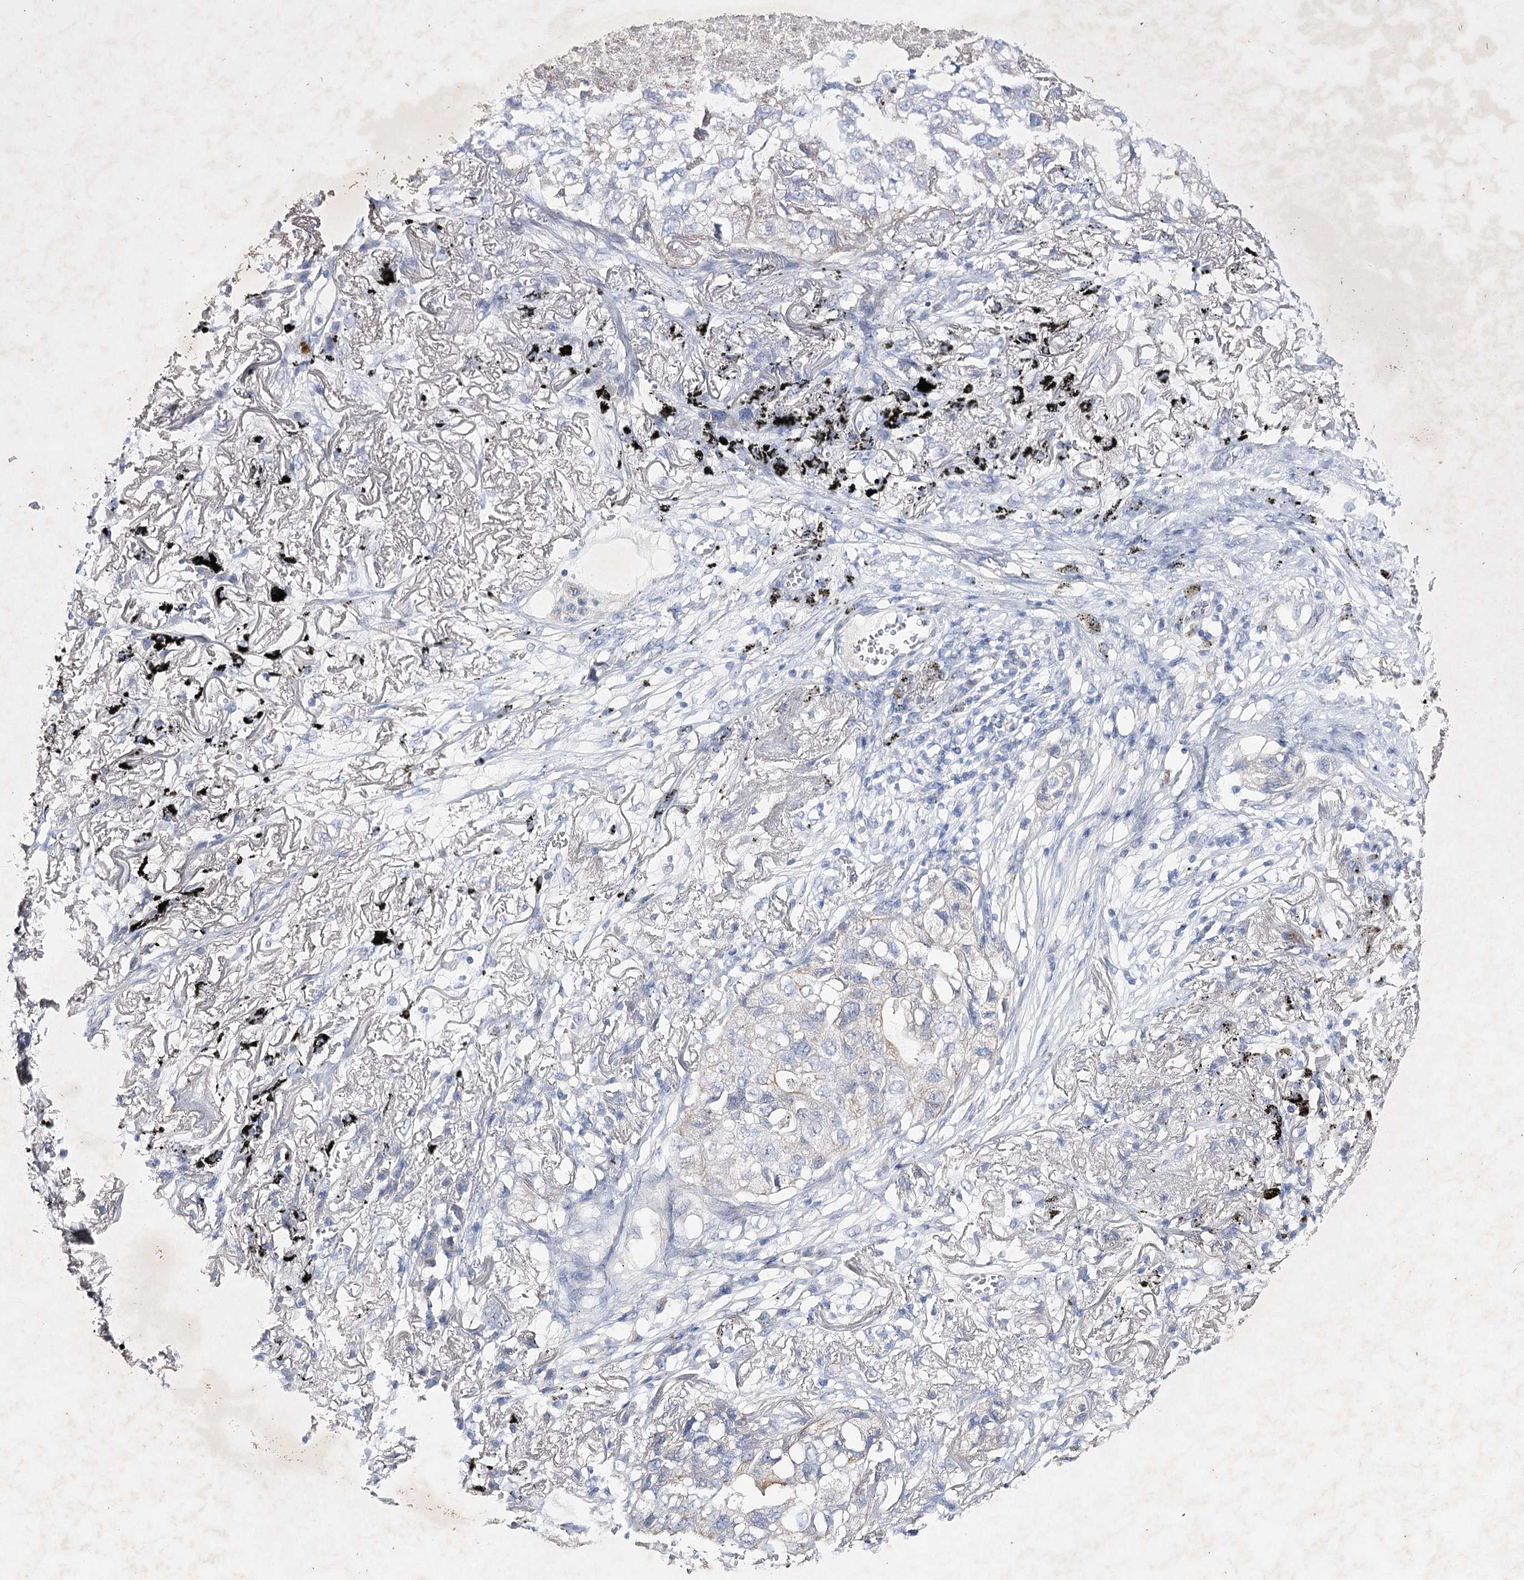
{"staining": {"intensity": "negative", "quantity": "none", "location": "none"}, "tissue": "lung cancer", "cell_type": "Tumor cells", "image_type": "cancer", "snomed": [{"axis": "morphology", "description": "Adenocarcinoma, NOS"}, {"axis": "topography", "description": "Lung"}], "caption": "IHC of human lung cancer shows no expression in tumor cells. Brightfield microscopy of IHC stained with DAB (brown) and hematoxylin (blue), captured at high magnification.", "gene": "COX15", "patient": {"sex": "male", "age": 65}}